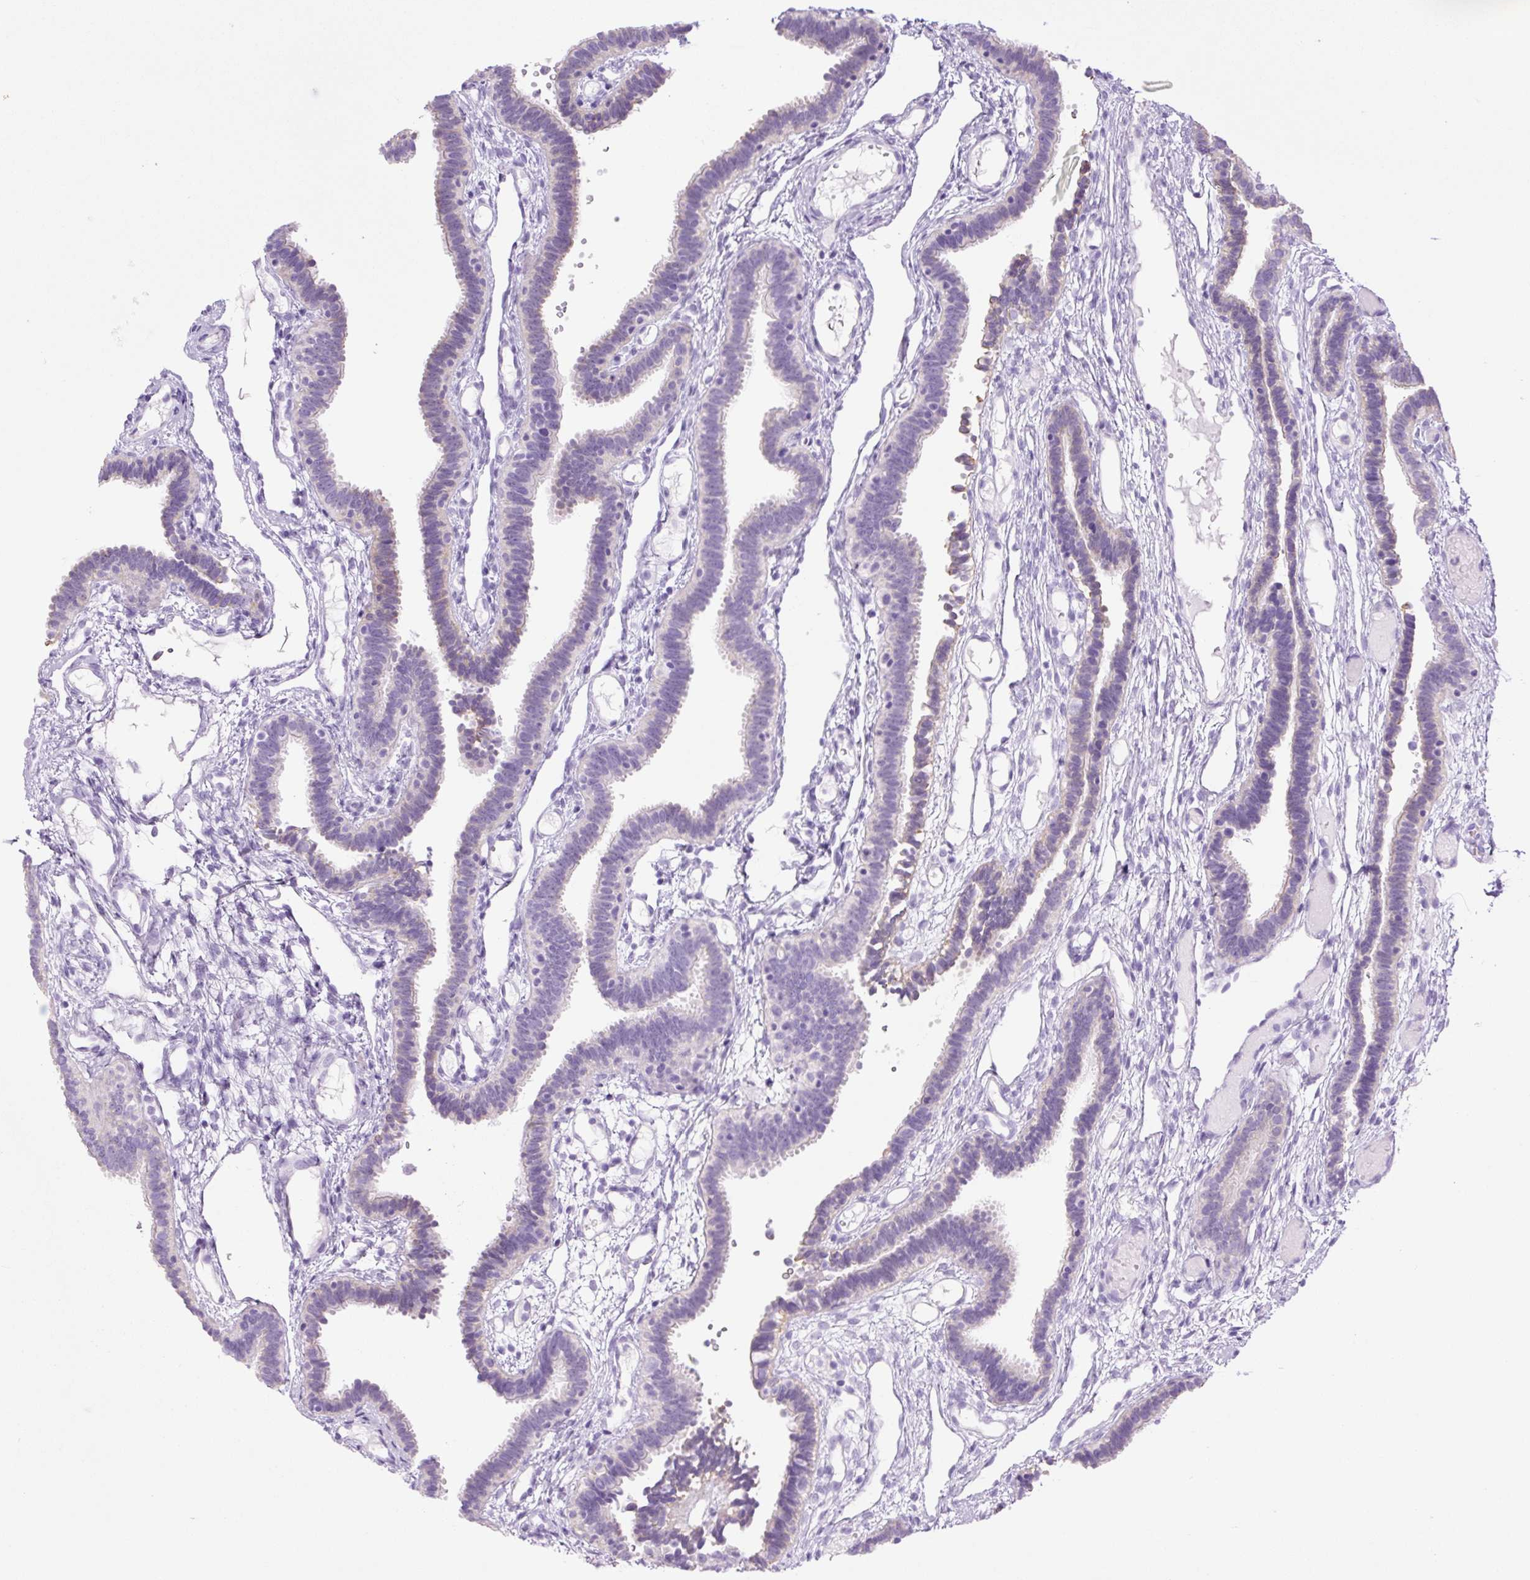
{"staining": {"intensity": "negative", "quantity": "none", "location": "none"}, "tissue": "fallopian tube", "cell_type": "Glandular cells", "image_type": "normal", "snomed": [{"axis": "morphology", "description": "Normal tissue, NOS"}, {"axis": "topography", "description": "Fallopian tube"}], "caption": "Immunohistochemistry photomicrograph of normal fallopian tube: fallopian tube stained with DAB exhibits no significant protein expression in glandular cells. (DAB immunohistochemistry (IHC), high magnification).", "gene": "TFF2", "patient": {"sex": "female", "age": 37}}